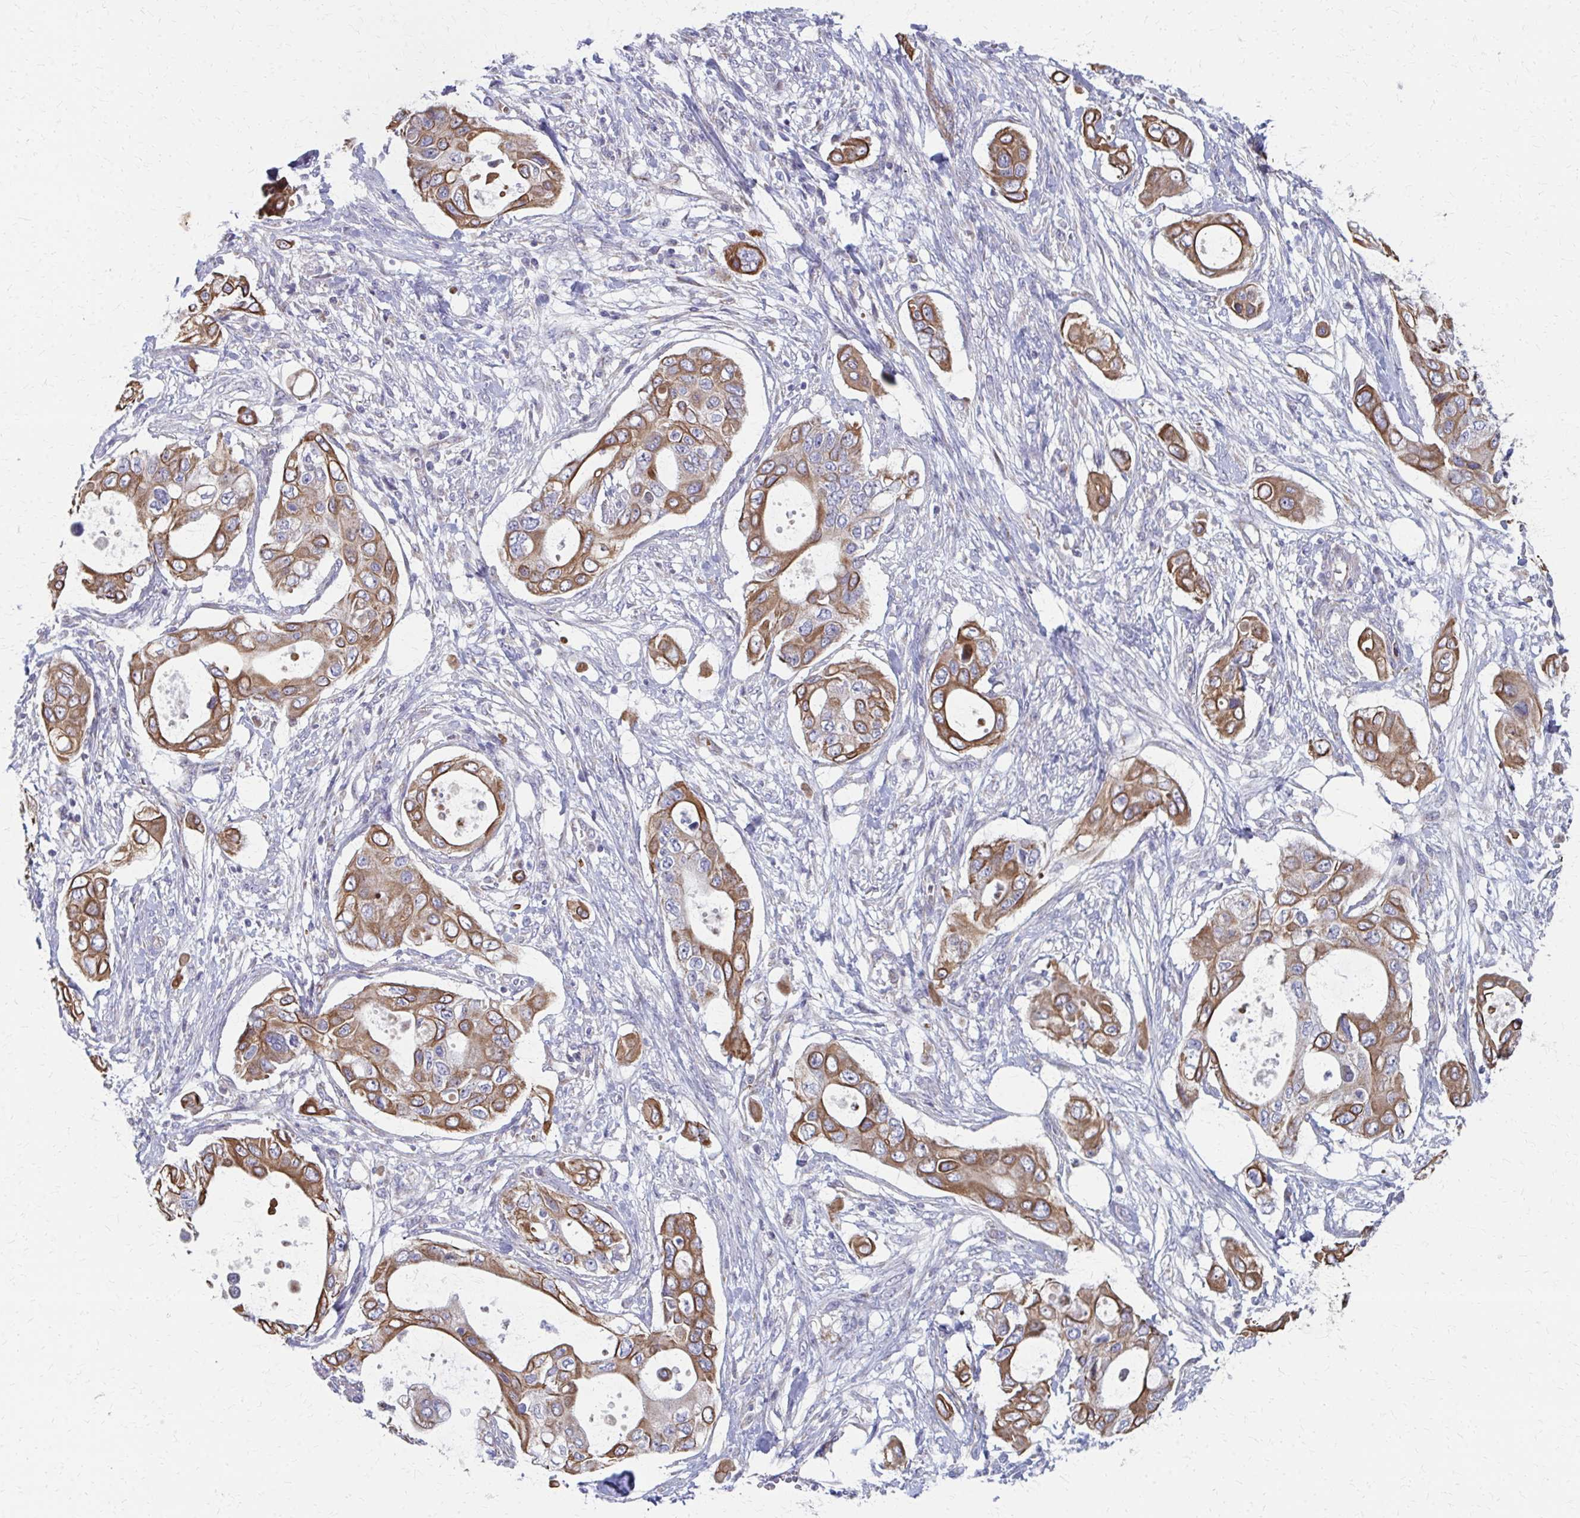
{"staining": {"intensity": "moderate", "quantity": "25%-75%", "location": "cytoplasmic/membranous"}, "tissue": "pancreatic cancer", "cell_type": "Tumor cells", "image_type": "cancer", "snomed": [{"axis": "morphology", "description": "Adenocarcinoma, NOS"}, {"axis": "topography", "description": "Pancreas"}], "caption": "High-power microscopy captured an immunohistochemistry (IHC) photomicrograph of adenocarcinoma (pancreatic), revealing moderate cytoplasmic/membranous expression in about 25%-75% of tumor cells. (brown staining indicates protein expression, while blue staining denotes nuclei).", "gene": "FAHD1", "patient": {"sex": "female", "age": 63}}